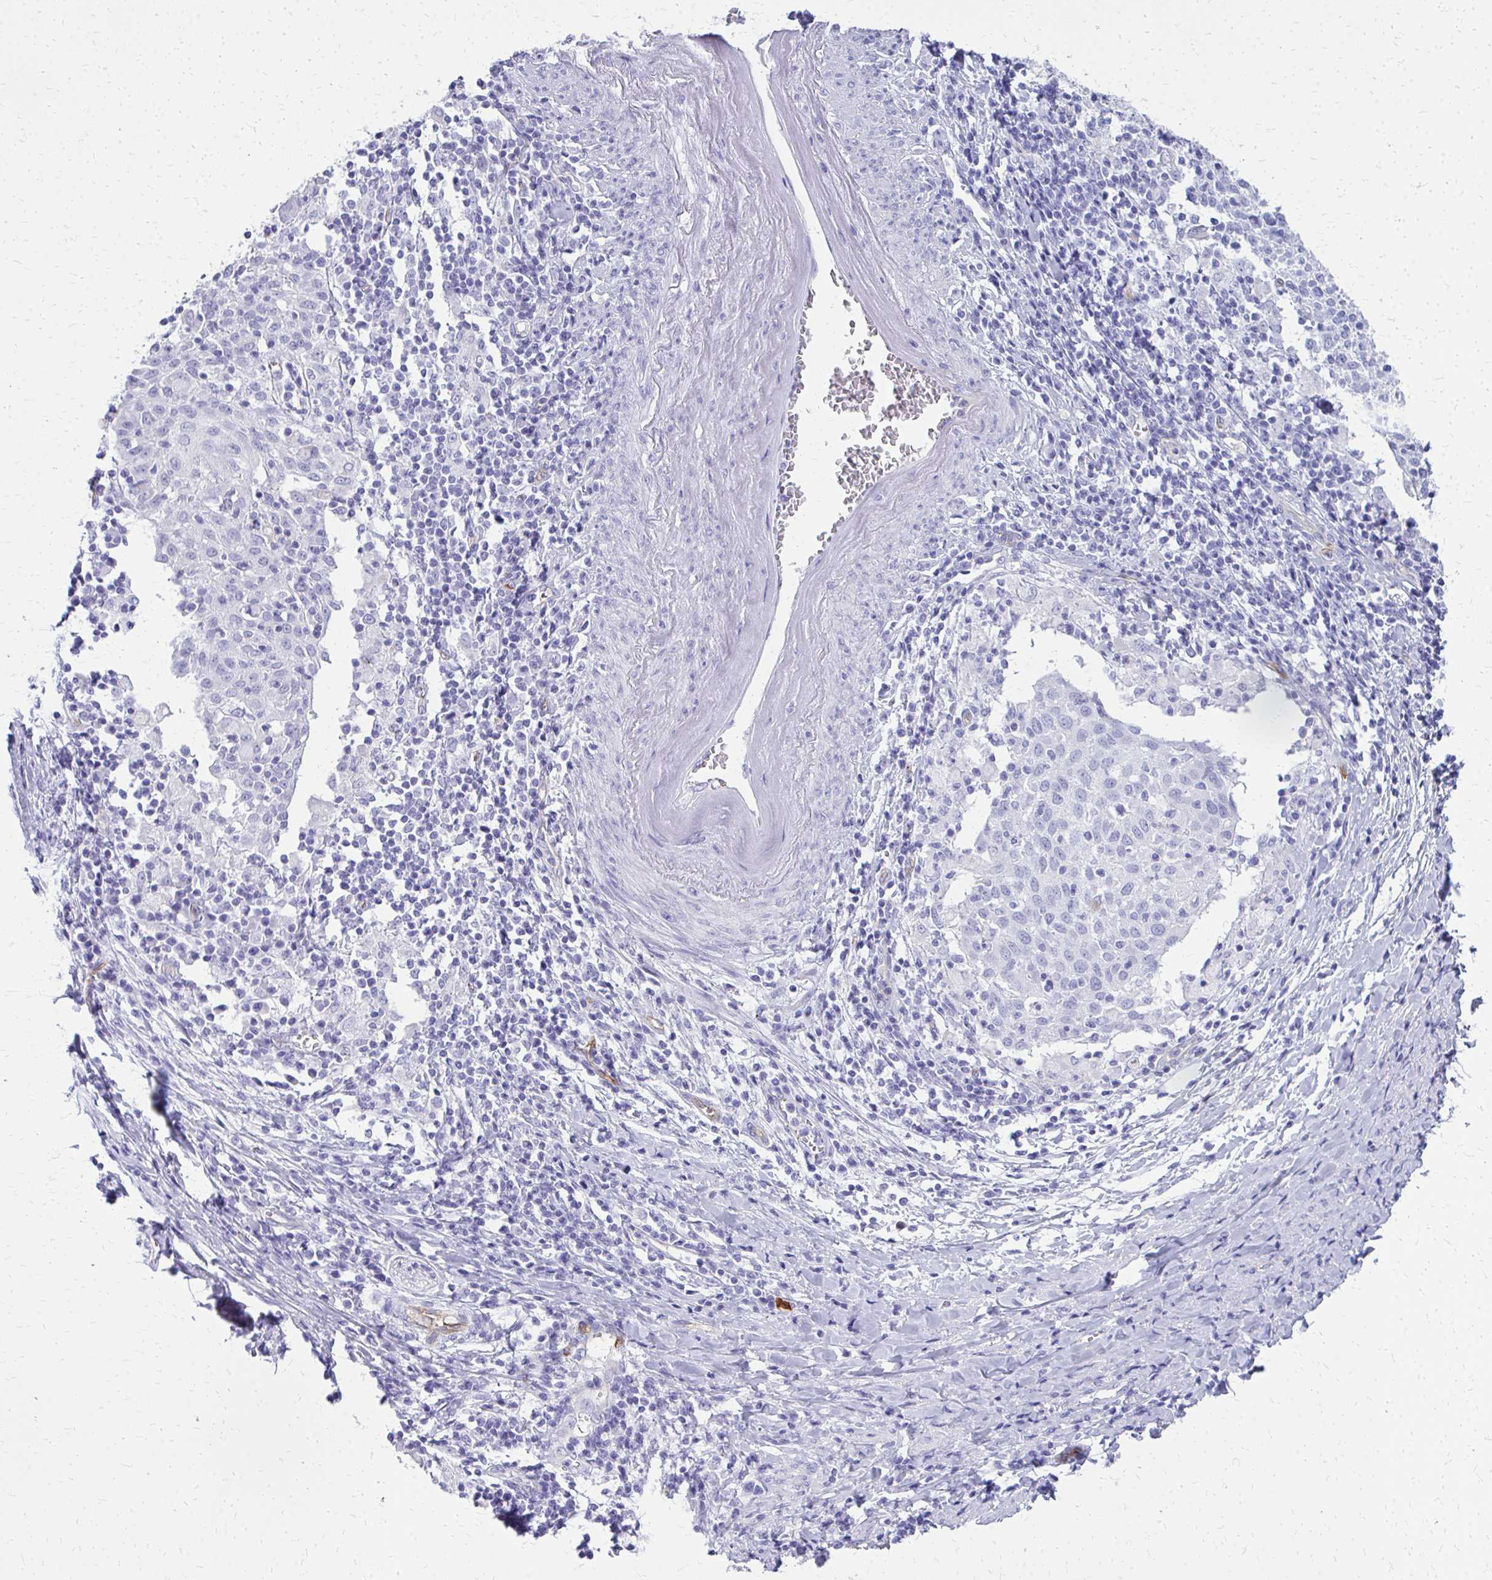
{"staining": {"intensity": "negative", "quantity": "none", "location": "none"}, "tissue": "cervical cancer", "cell_type": "Tumor cells", "image_type": "cancer", "snomed": [{"axis": "morphology", "description": "Squamous cell carcinoma, NOS"}, {"axis": "topography", "description": "Cervix"}], "caption": "Cervical squamous cell carcinoma stained for a protein using IHC demonstrates no positivity tumor cells.", "gene": "TPSG1", "patient": {"sex": "female", "age": 52}}